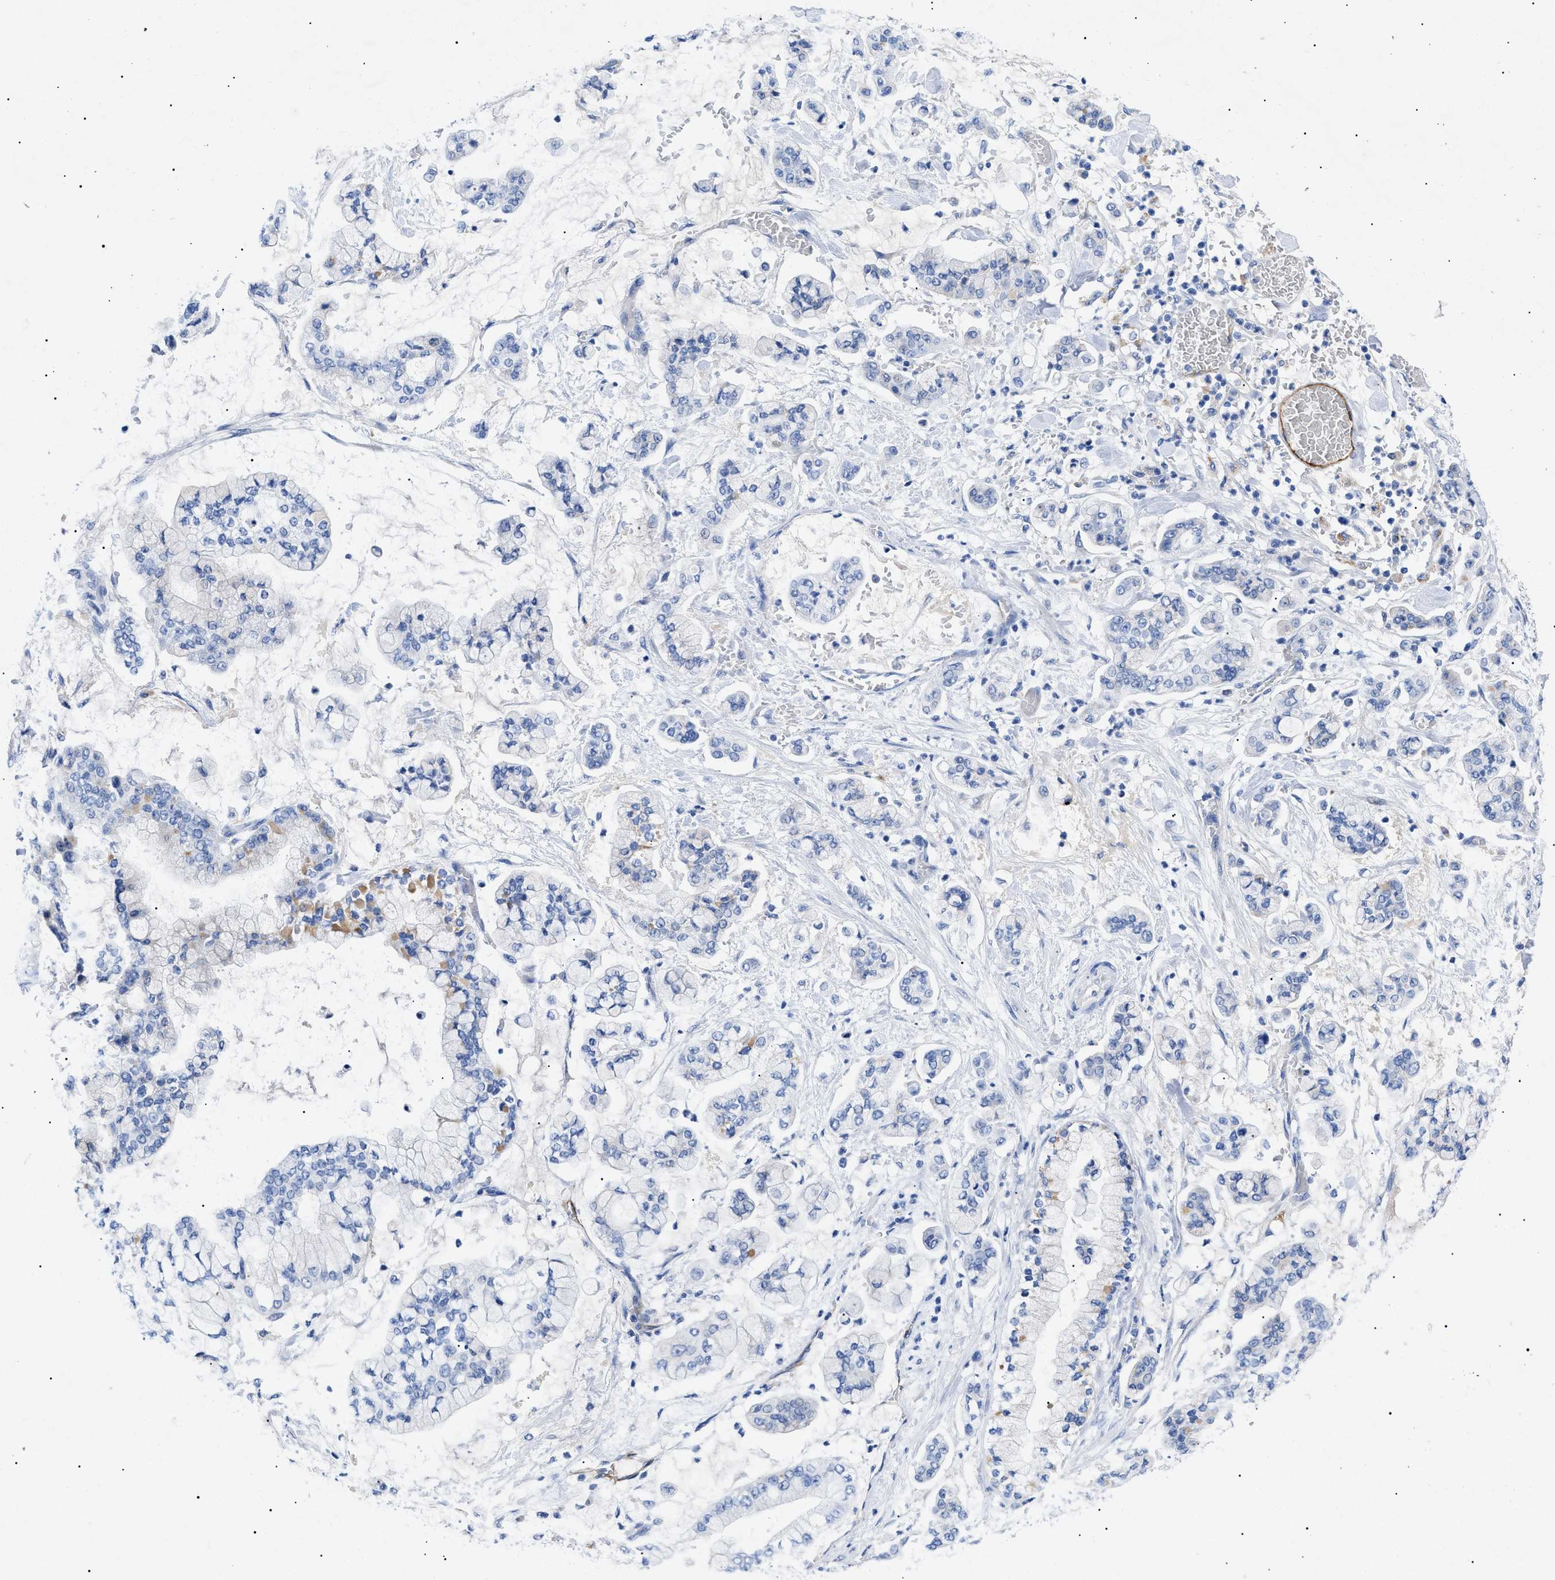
{"staining": {"intensity": "negative", "quantity": "none", "location": "none"}, "tissue": "stomach cancer", "cell_type": "Tumor cells", "image_type": "cancer", "snomed": [{"axis": "morphology", "description": "Normal tissue, NOS"}, {"axis": "morphology", "description": "Adenocarcinoma, NOS"}, {"axis": "topography", "description": "Stomach, upper"}, {"axis": "topography", "description": "Stomach"}], "caption": "Stomach adenocarcinoma stained for a protein using immunohistochemistry (IHC) shows no positivity tumor cells.", "gene": "ACKR1", "patient": {"sex": "male", "age": 76}}